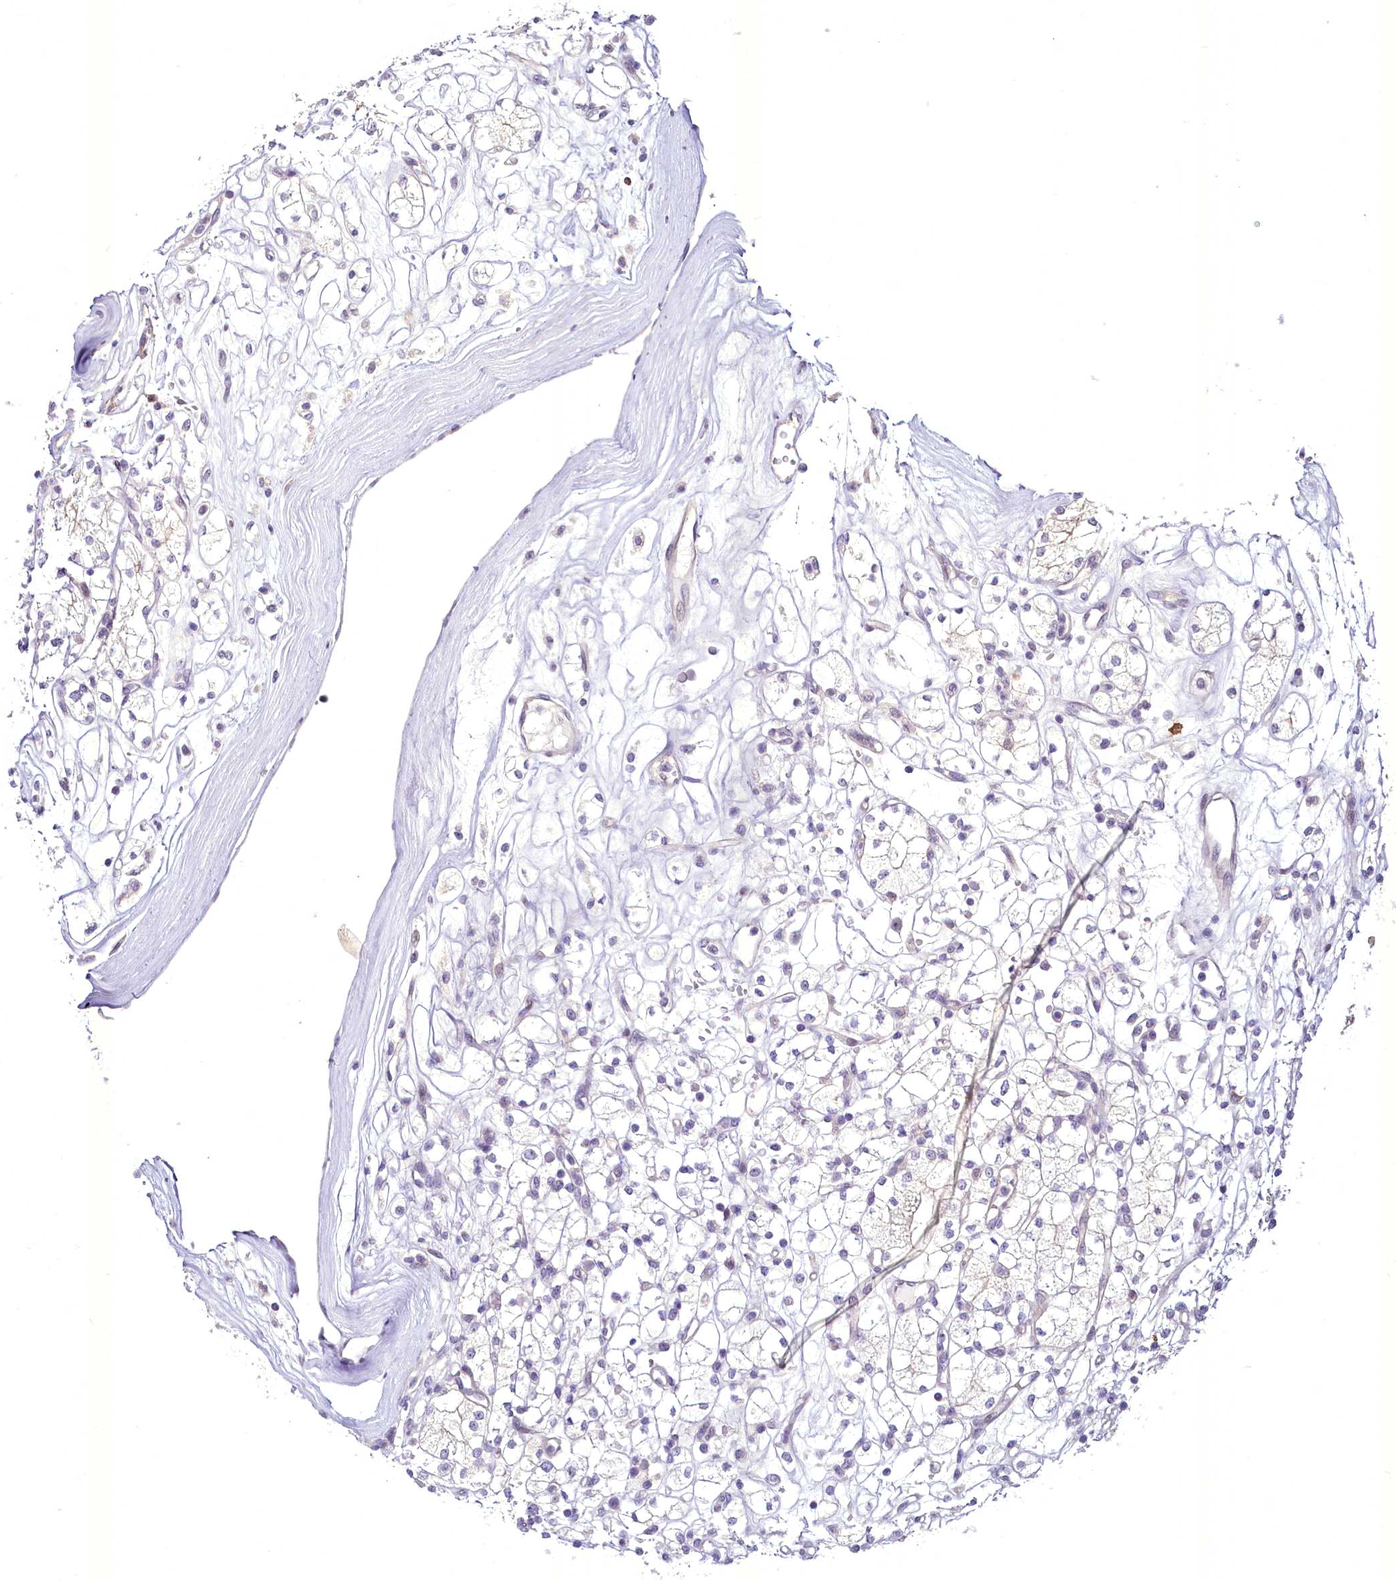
{"staining": {"intensity": "negative", "quantity": "none", "location": "none"}, "tissue": "renal cancer", "cell_type": "Tumor cells", "image_type": "cancer", "snomed": [{"axis": "morphology", "description": "Adenocarcinoma, NOS"}, {"axis": "topography", "description": "Kidney"}], "caption": "High power microscopy histopathology image of an immunohistochemistry histopathology image of renal cancer, revealing no significant staining in tumor cells.", "gene": "BANK1", "patient": {"sex": "male", "age": 77}}